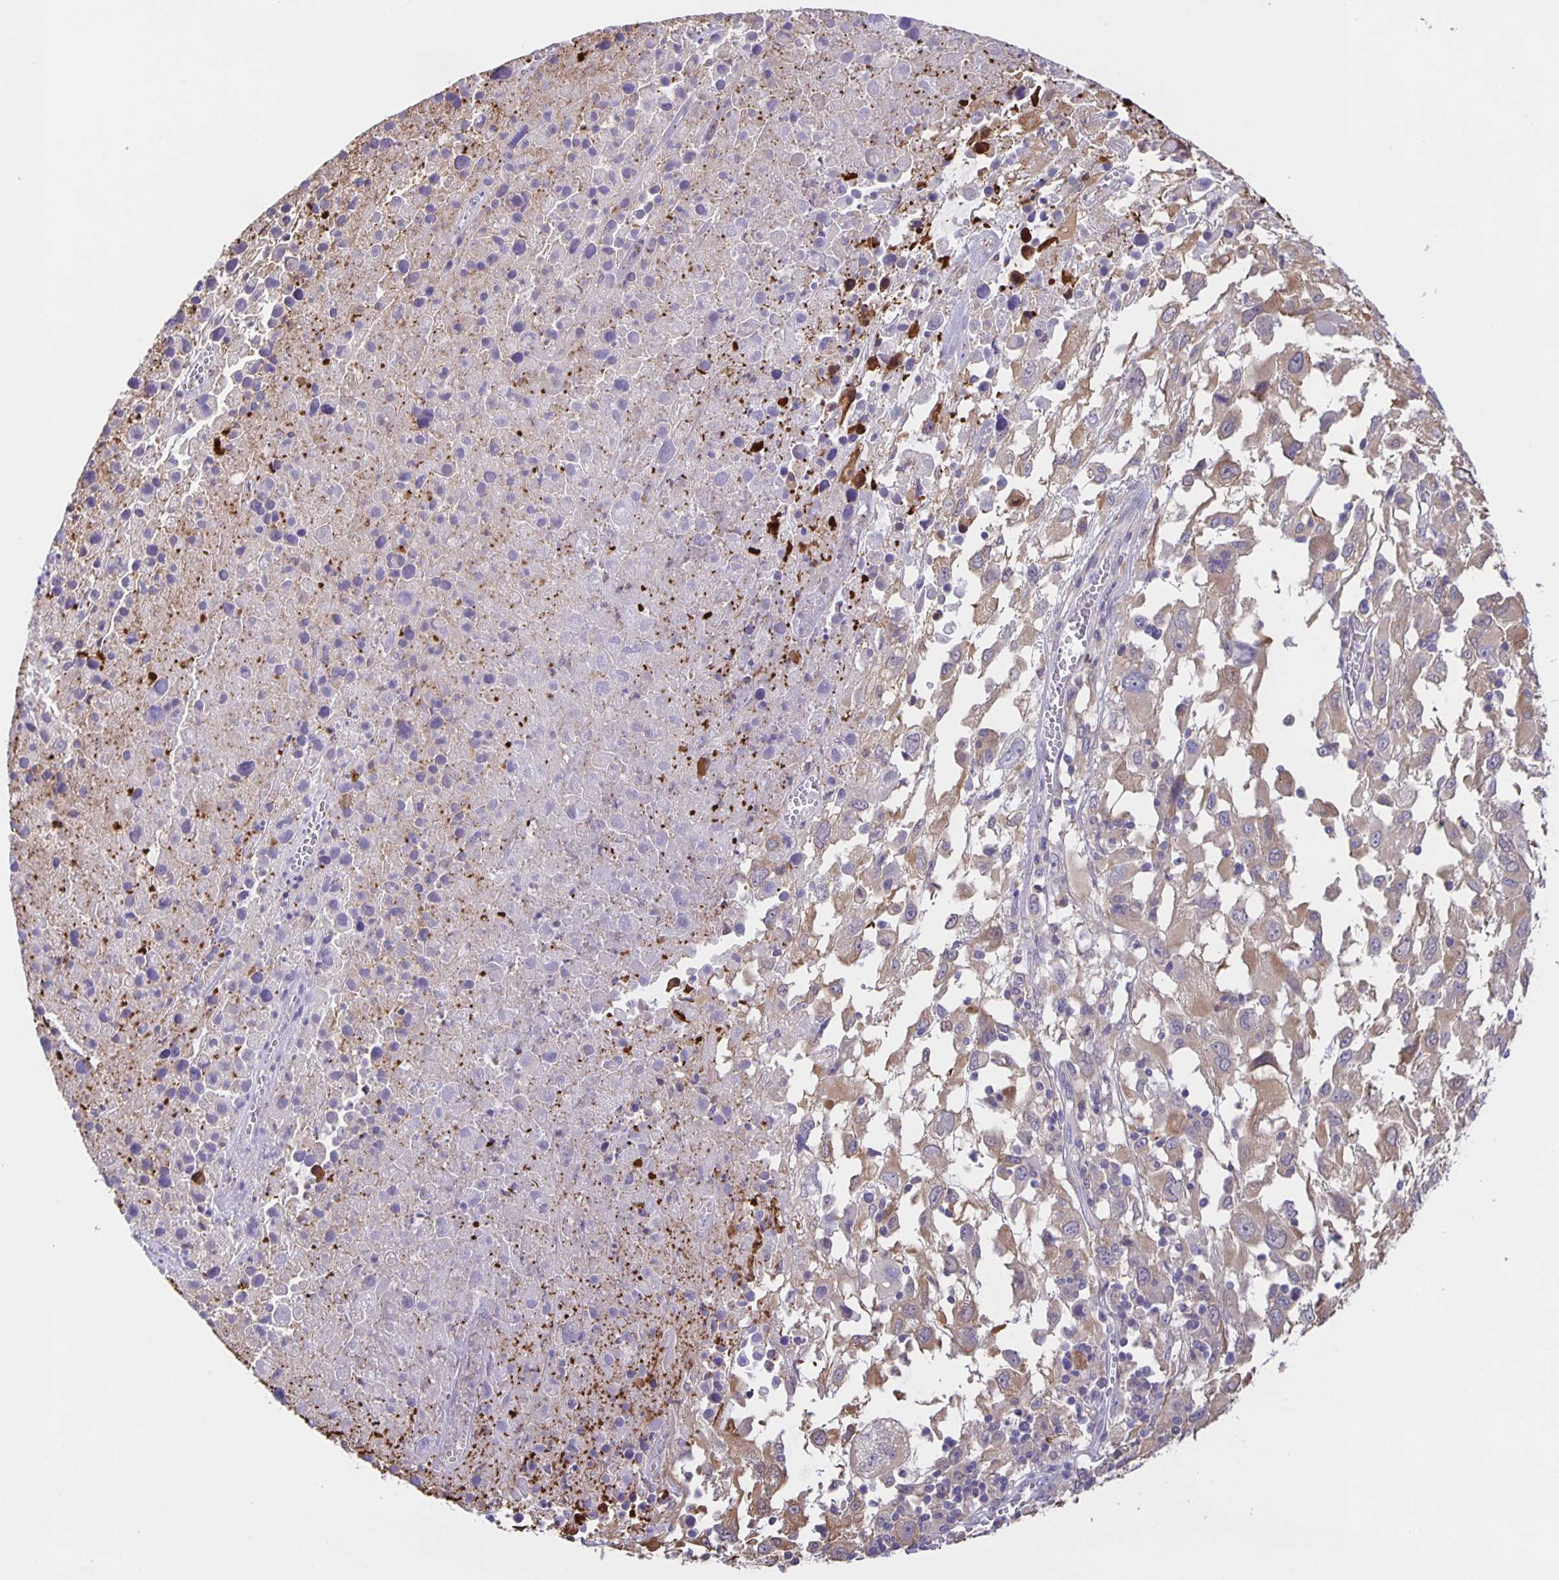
{"staining": {"intensity": "weak", "quantity": "25%-75%", "location": "cytoplasmic/membranous"}, "tissue": "melanoma", "cell_type": "Tumor cells", "image_type": "cancer", "snomed": [{"axis": "morphology", "description": "Malignant melanoma, Metastatic site"}, {"axis": "topography", "description": "Soft tissue"}], "caption": "The photomicrograph demonstrates a brown stain indicating the presence of a protein in the cytoplasmic/membranous of tumor cells in melanoma.", "gene": "MARCHF6", "patient": {"sex": "male", "age": 50}}